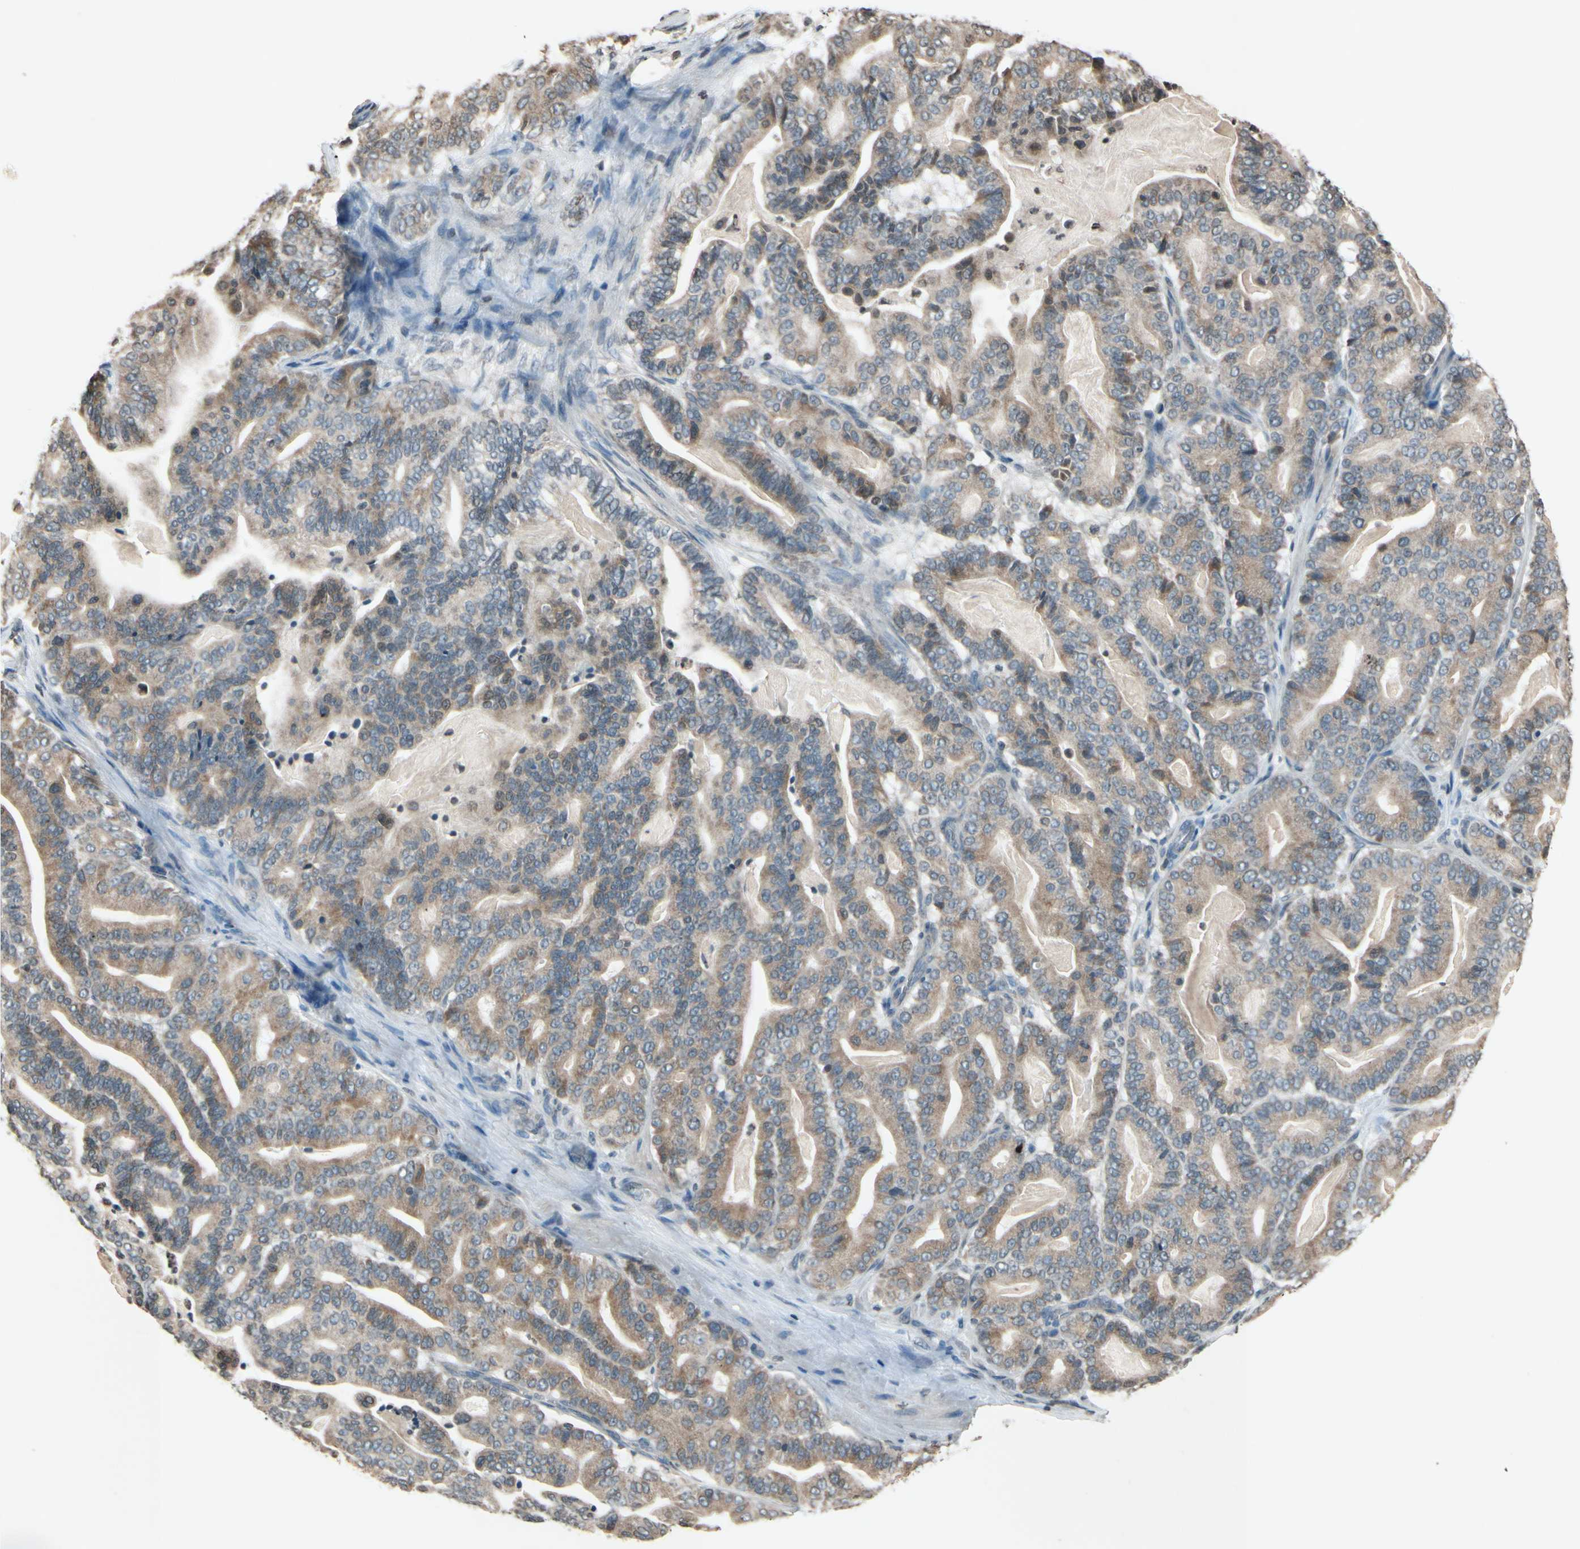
{"staining": {"intensity": "moderate", "quantity": ">75%", "location": "cytoplasmic/membranous"}, "tissue": "pancreatic cancer", "cell_type": "Tumor cells", "image_type": "cancer", "snomed": [{"axis": "morphology", "description": "Adenocarcinoma, NOS"}, {"axis": "topography", "description": "Pancreas"}], "caption": "DAB immunohistochemical staining of human adenocarcinoma (pancreatic) shows moderate cytoplasmic/membranous protein positivity in approximately >75% of tumor cells.", "gene": "CLDN11", "patient": {"sex": "male", "age": 63}}